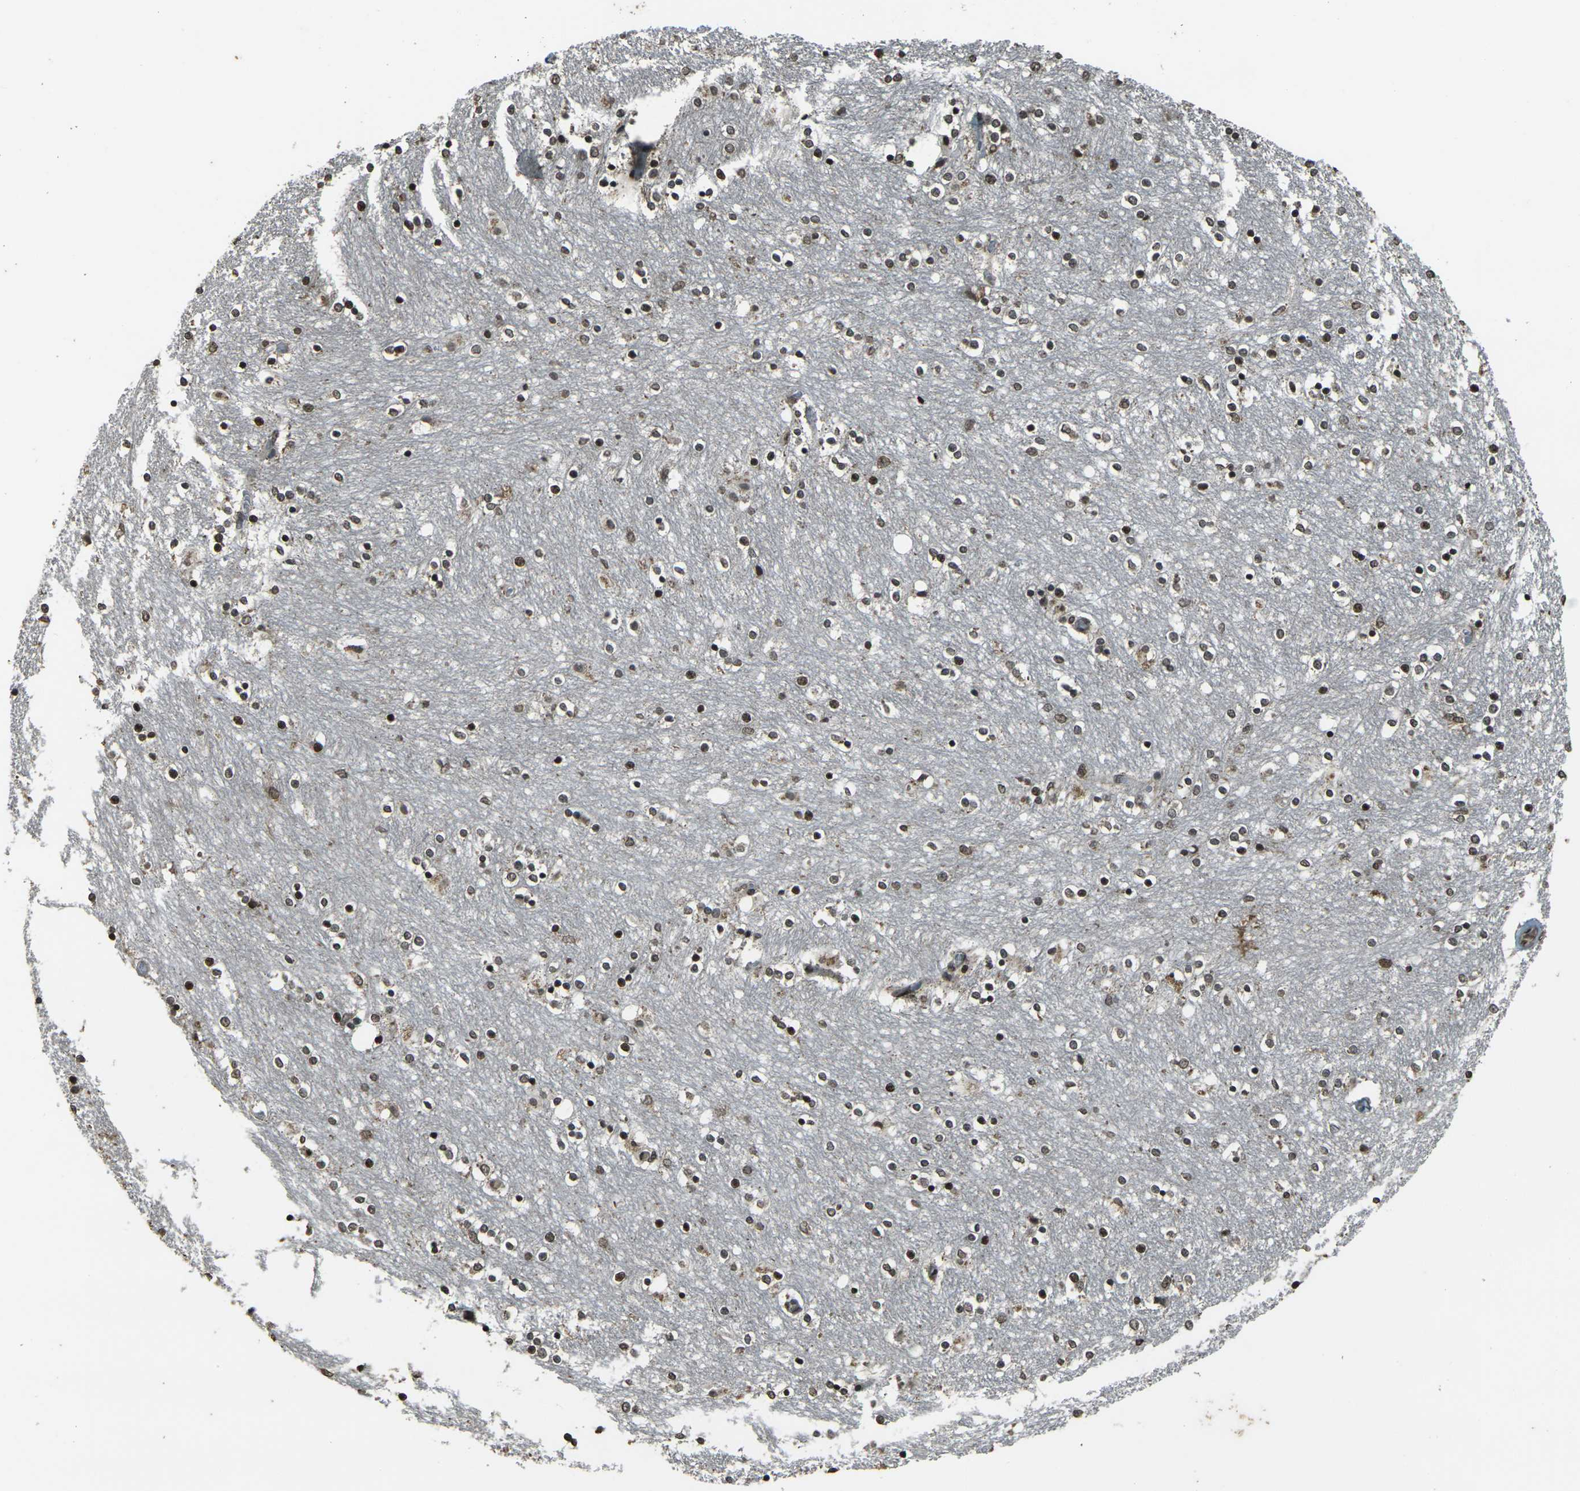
{"staining": {"intensity": "strong", "quantity": ">75%", "location": "nuclear"}, "tissue": "caudate", "cell_type": "Glial cells", "image_type": "normal", "snomed": [{"axis": "morphology", "description": "Normal tissue, NOS"}, {"axis": "topography", "description": "Lateral ventricle wall"}], "caption": "This is a photomicrograph of immunohistochemistry staining of normal caudate, which shows strong positivity in the nuclear of glial cells.", "gene": "PRPF8", "patient": {"sex": "female", "age": 54}}